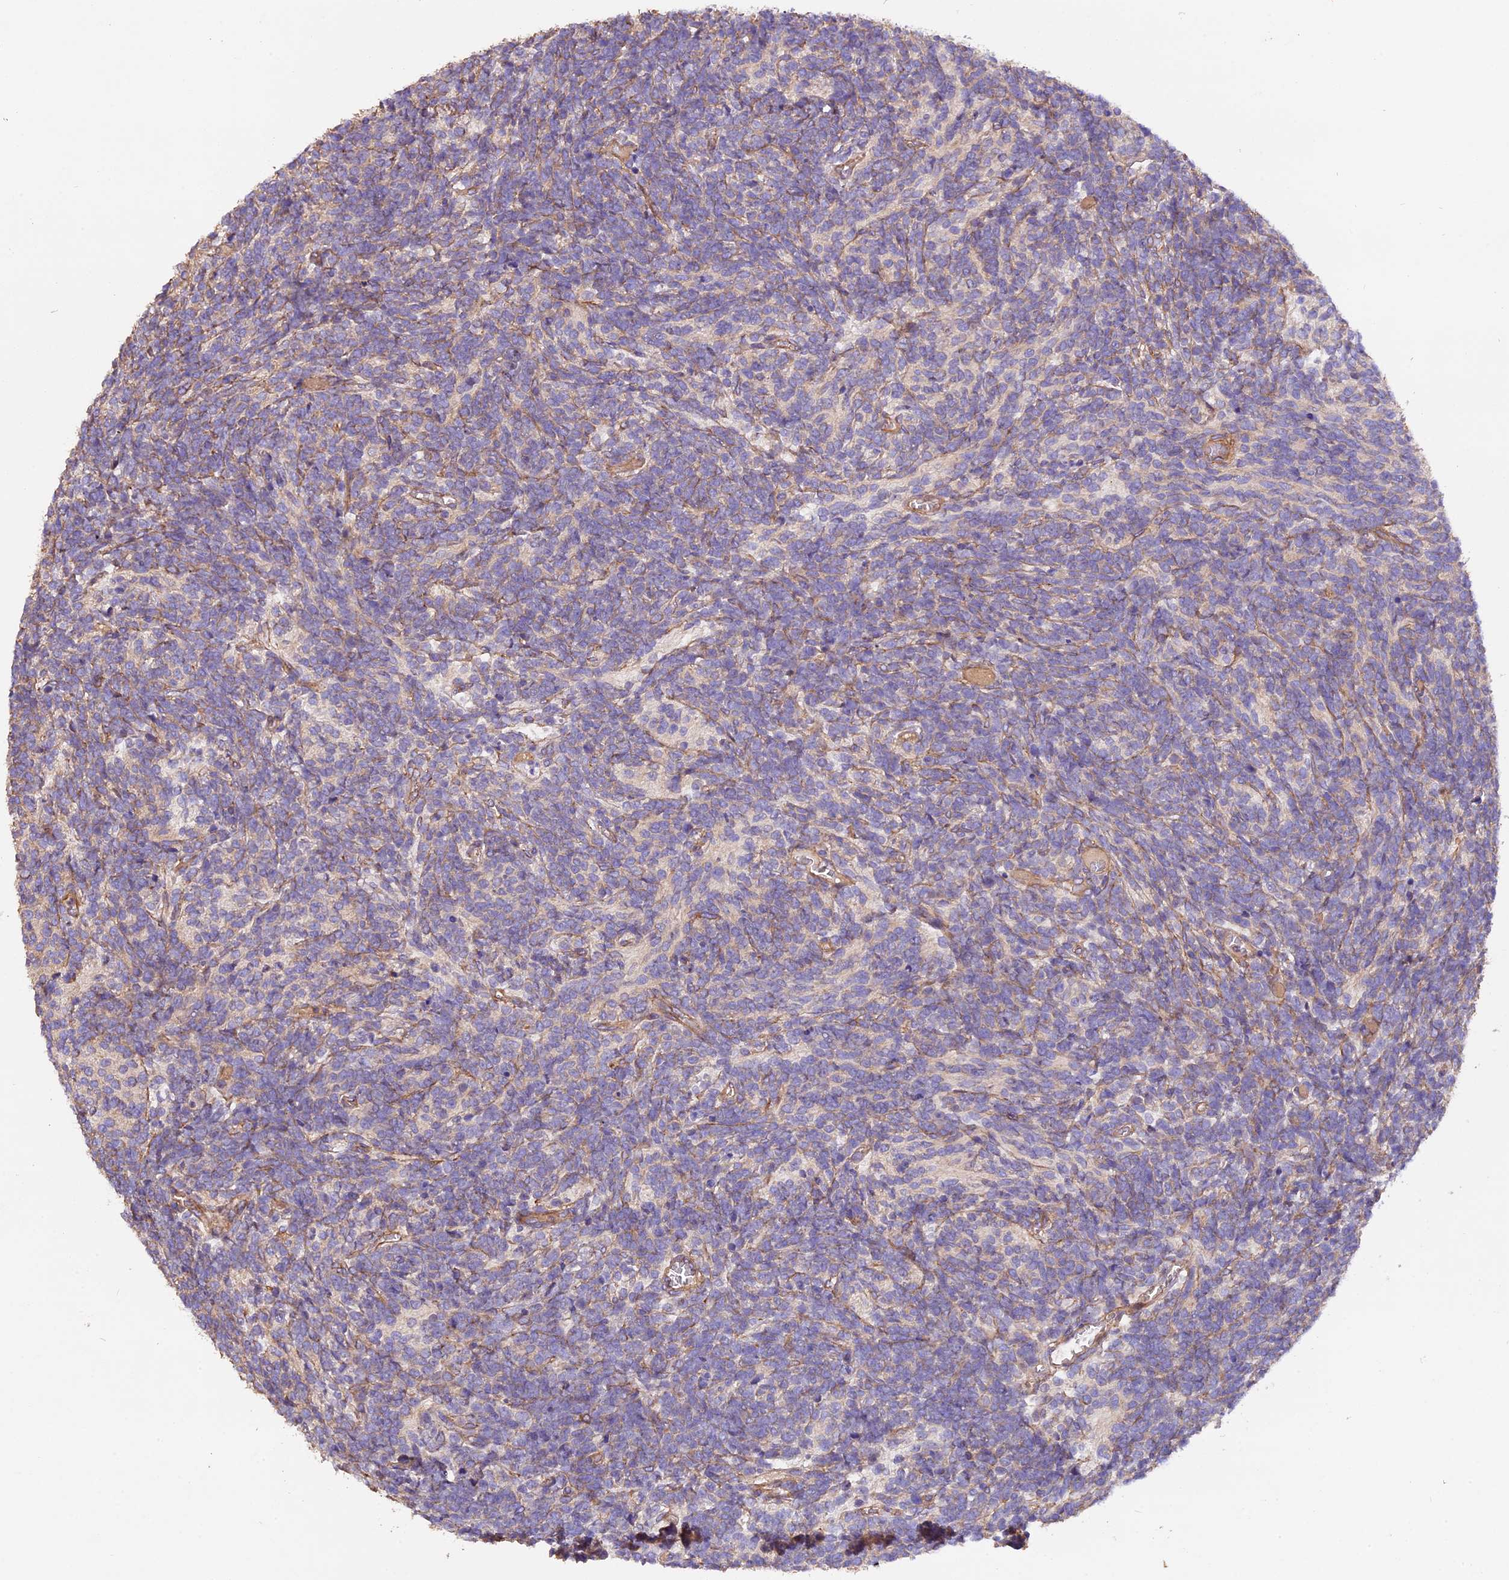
{"staining": {"intensity": "negative", "quantity": "none", "location": "none"}, "tissue": "glioma", "cell_type": "Tumor cells", "image_type": "cancer", "snomed": [{"axis": "morphology", "description": "Glioma, malignant, Low grade"}, {"axis": "topography", "description": "Brain"}], "caption": "Malignant glioma (low-grade) was stained to show a protein in brown. There is no significant expression in tumor cells. (IHC, brightfield microscopy, high magnification).", "gene": "ERMARD", "patient": {"sex": "female", "age": 1}}